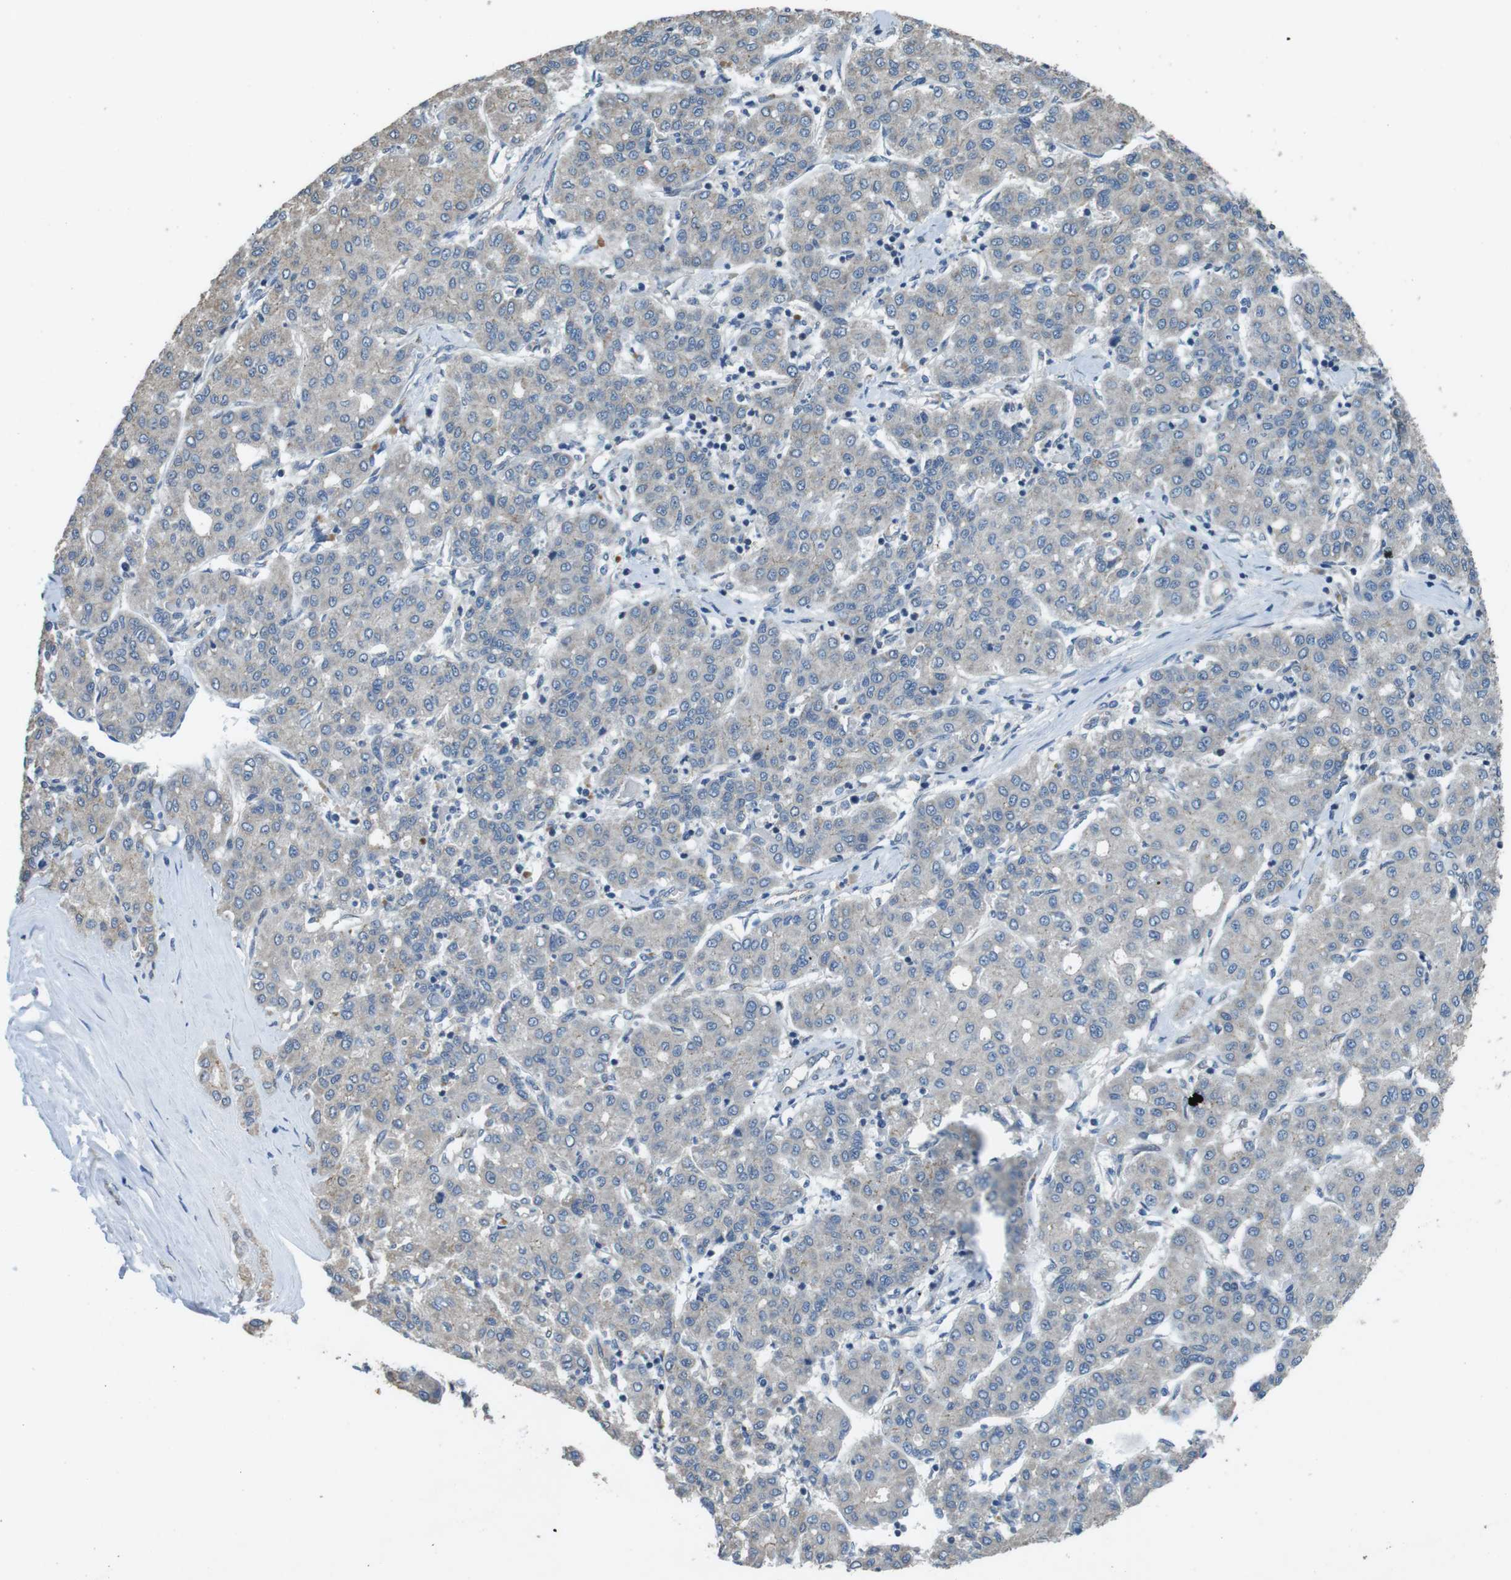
{"staining": {"intensity": "weak", "quantity": "25%-75%", "location": "cytoplasmic/membranous"}, "tissue": "liver cancer", "cell_type": "Tumor cells", "image_type": "cancer", "snomed": [{"axis": "morphology", "description": "Carcinoma, Hepatocellular, NOS"}, {"axis": "topography", "description": "Liver"}], "caption": "Immunohistochemistry (IHC) staining of liver cancer, which reveals low levels of weak cytoplasmic/membranous positivity in about 25%-75% of tumor cells indicating weak cytoplasmic/membranous protein expression. The staining was performed using DAB (brown) for protein detection and nuclei were counterstained in hematoxylin (blue).", "gene": "CLDN7", "patient": {"sex": "male", "age": 65}}